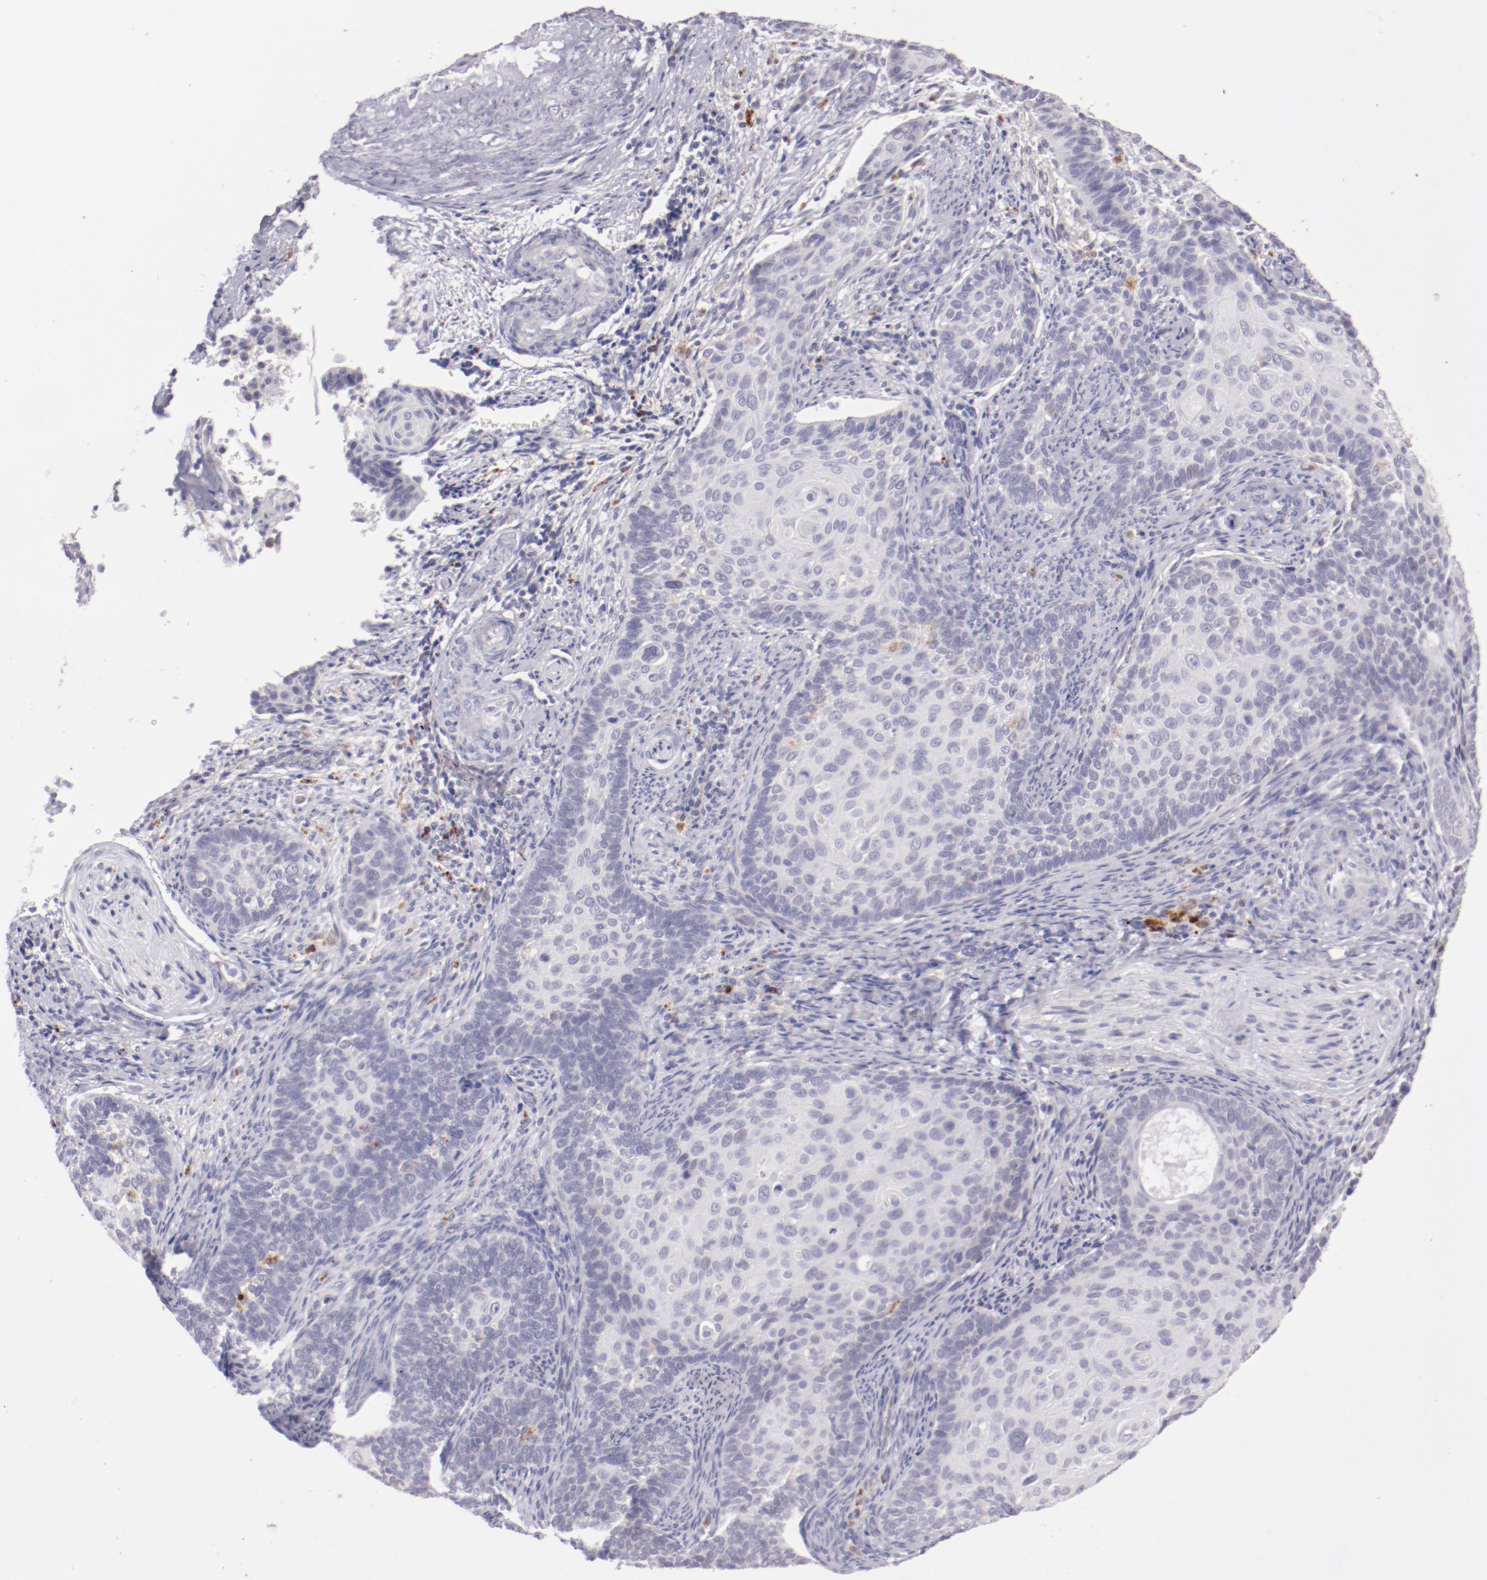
{"staining": {"intensity": "negative", "quantity": "none", "location": "none"}, "tissue": "cervical cancer", "cell_type": "Tumor cells", "image_type": "cancer", "snomed": [{"axis": "morphology", "description": "Squamous cell carcinoma, NOS"}, {"axis": "topography", "description": "Cervix"}], "caption": "This is an IHC photomicrograph of cervical cancer. There is no positivity in tumor cells.", "gene": "TRAF3", "patient": {"sex": "female", "age": 33}}